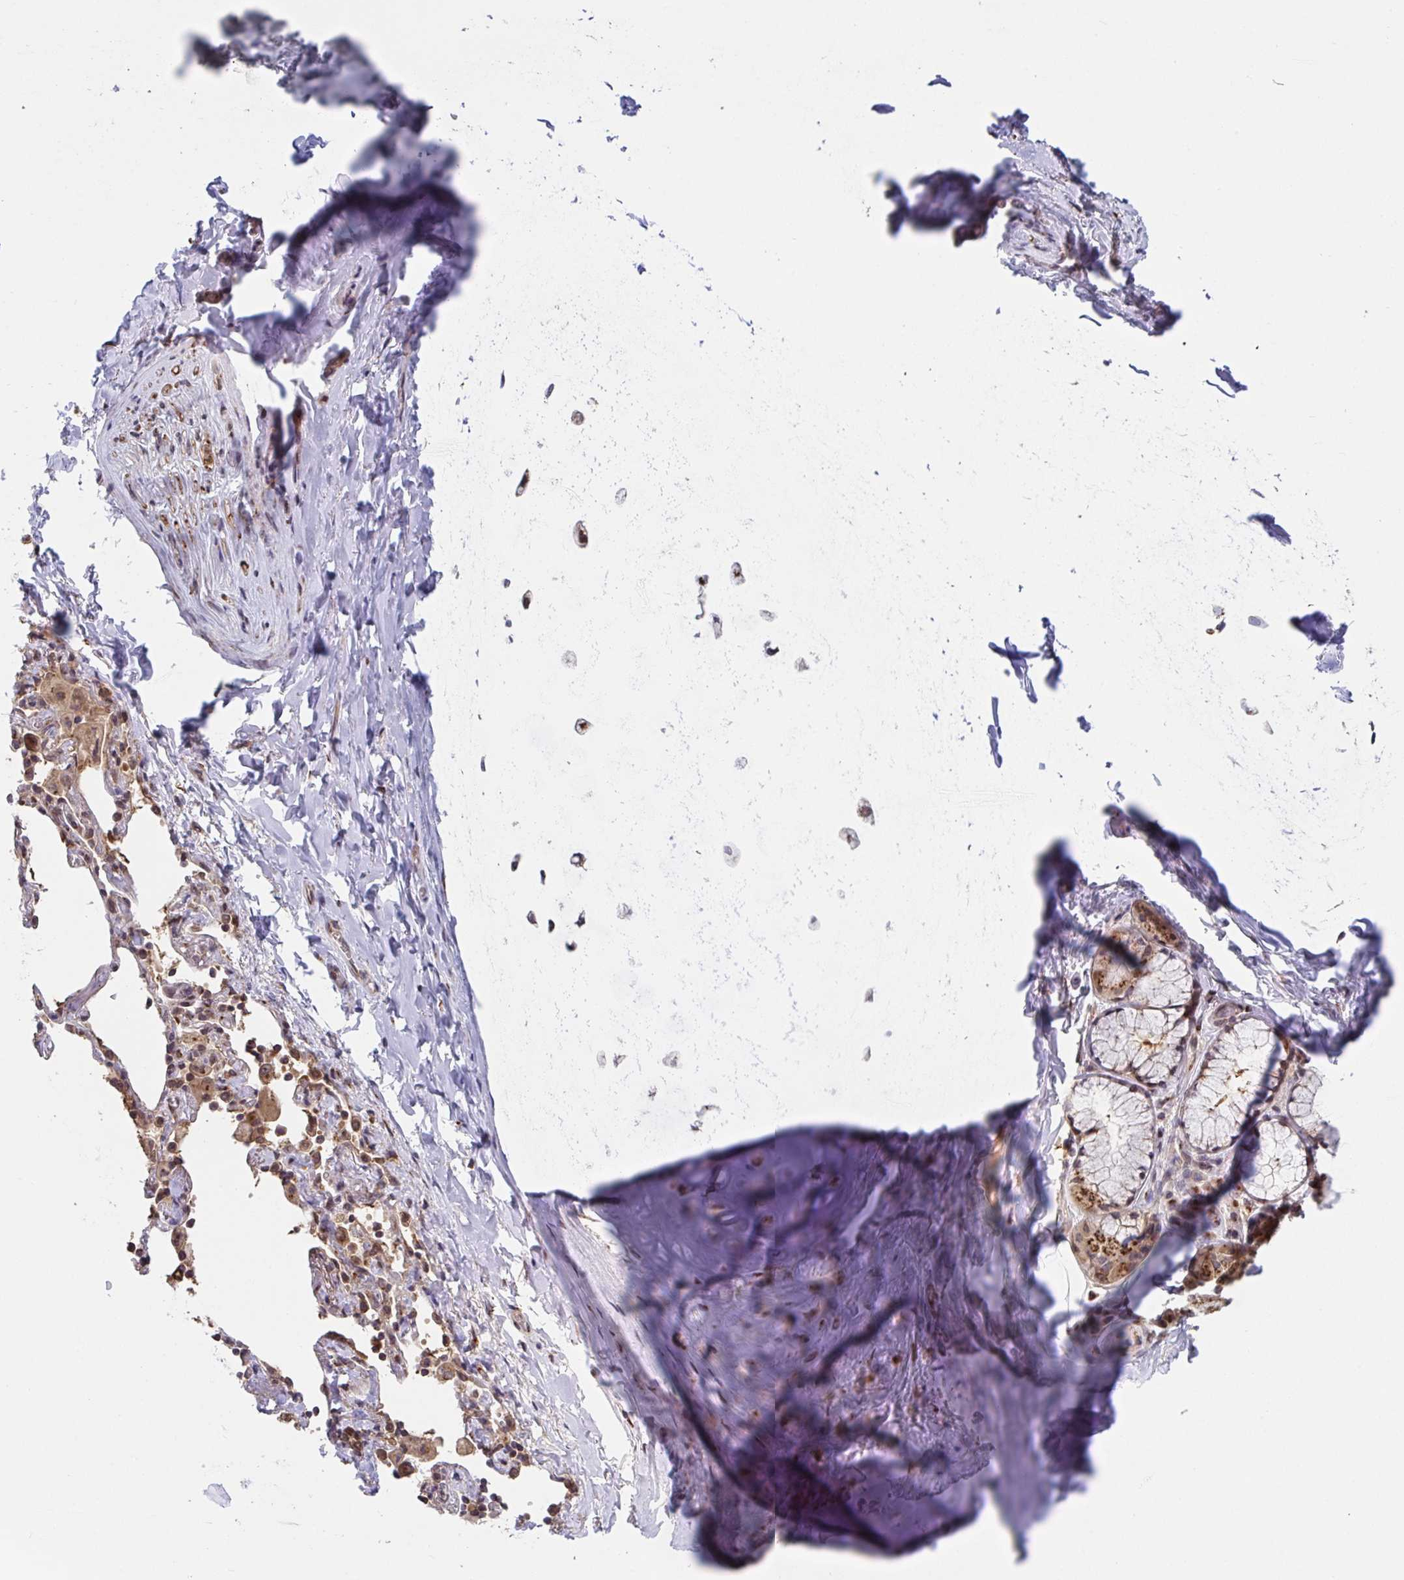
{"staining": {"intensity": "weak", "quantity": ">75%", "location": "cytoplasmic/membranous"}, "tissue": "soft tissue", "cell_type": "Chondrocytes", "image_type": "normal", "snomed": [{"axis": "morphology", "description": "Normal tissue, NOS"}, {"axis": "topography", "description": "Cartilage tissue"}, {"axis": "topography", "description": "Bronchus"}], "caption": "Protein expression analysis of unremarkable human soft tissue reveals weak cytoplasmic/membranous expression in approximately >75% of chondrocytes.", "gene": "ATP5MJ", "patient": {"sex": "male", "age": 64}}